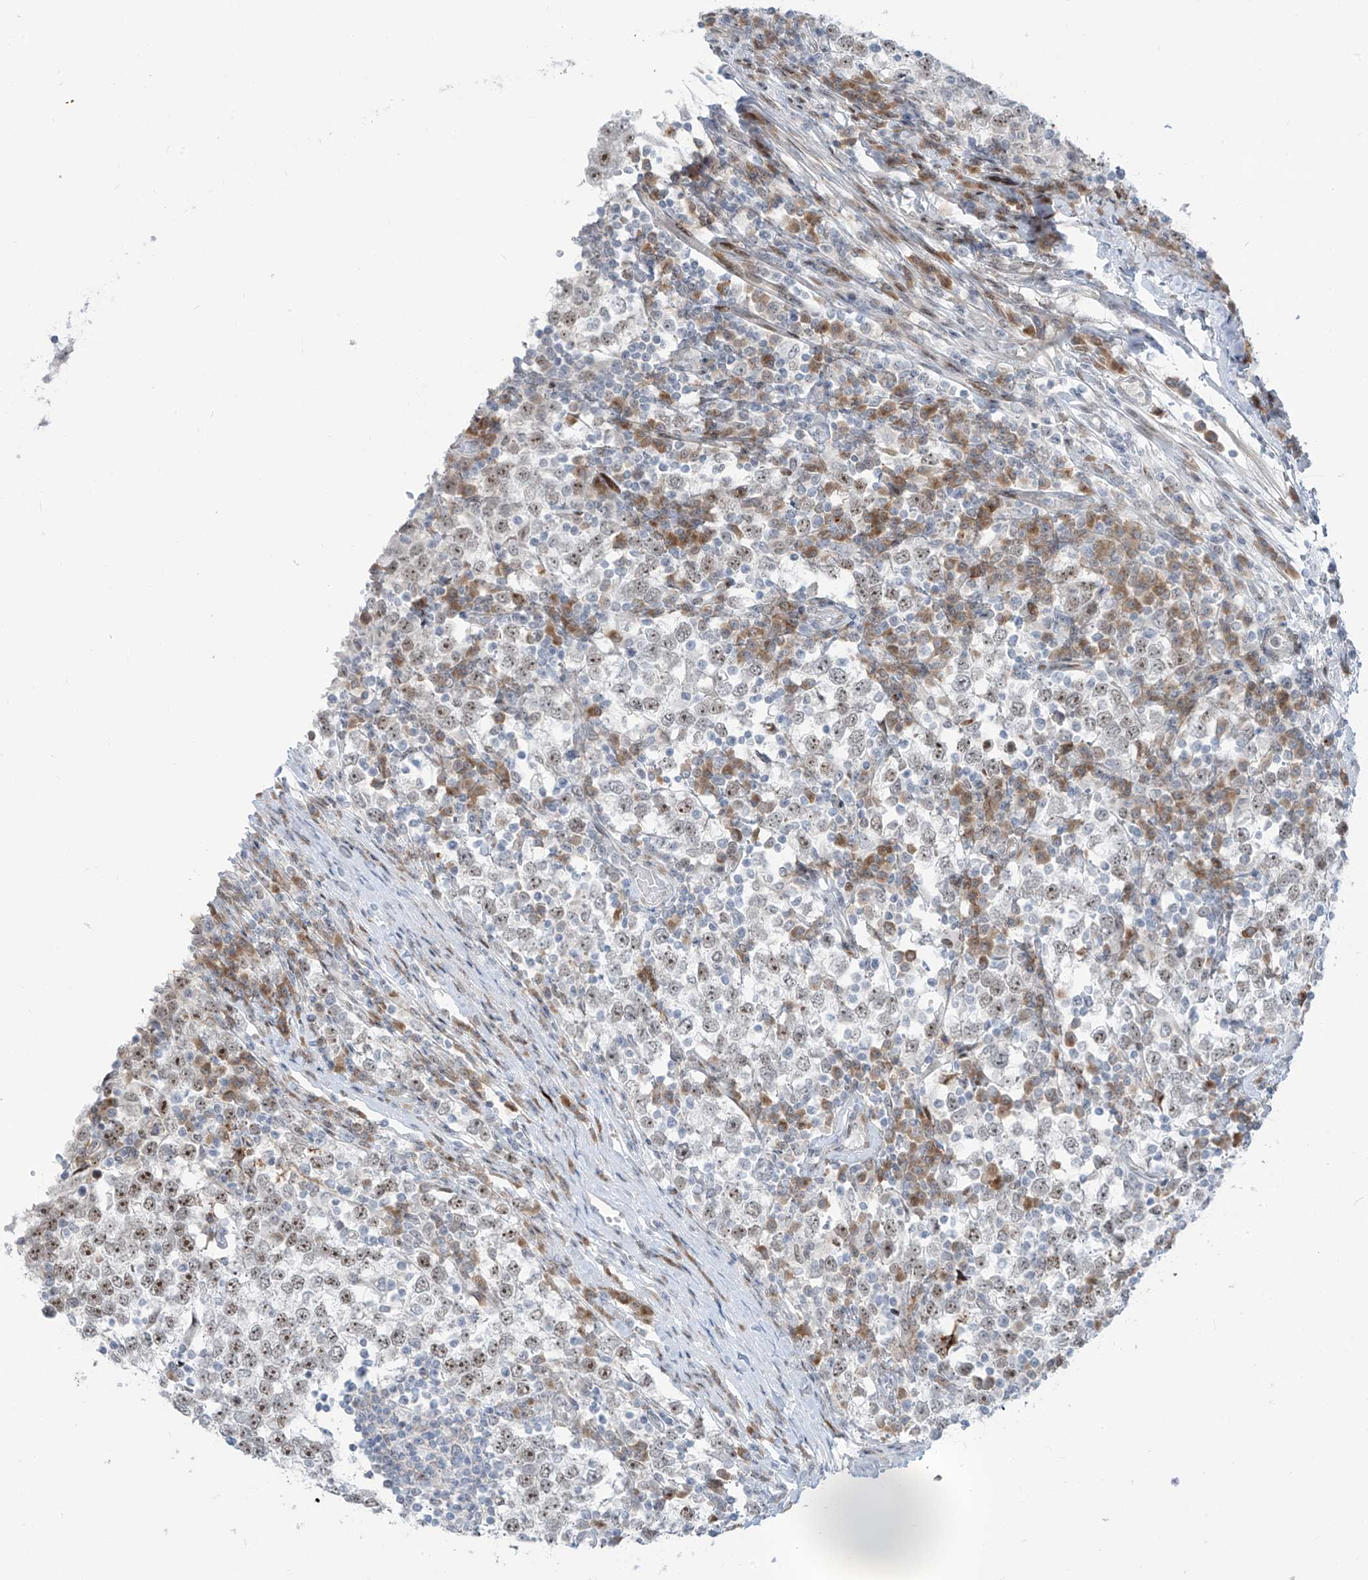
{"staining": {"intensity": "moderate", "quantity": "25%-75%", "location": "nuclear"}, "tissue": "testis cancer", "cell_type": "Tumor cells", "image_type": "cancer", "snomed": [{"axis": "morphology", "description": "Seminoma, NOS"}, {"axis": "topography", "description": "Testis"}], "caption": "Tumor cells reveal medium levels of moderate nuclear expression in about 25%-75% of cells in human testis seminoma. Using DAB (3,3'-diaminobenzidine) (brown) and hematoxylin (blue) stains, captured at high magnification using brightfield microscopy.", "gene": "LIN9", "patient": {"sex": "male", "age": 65}}